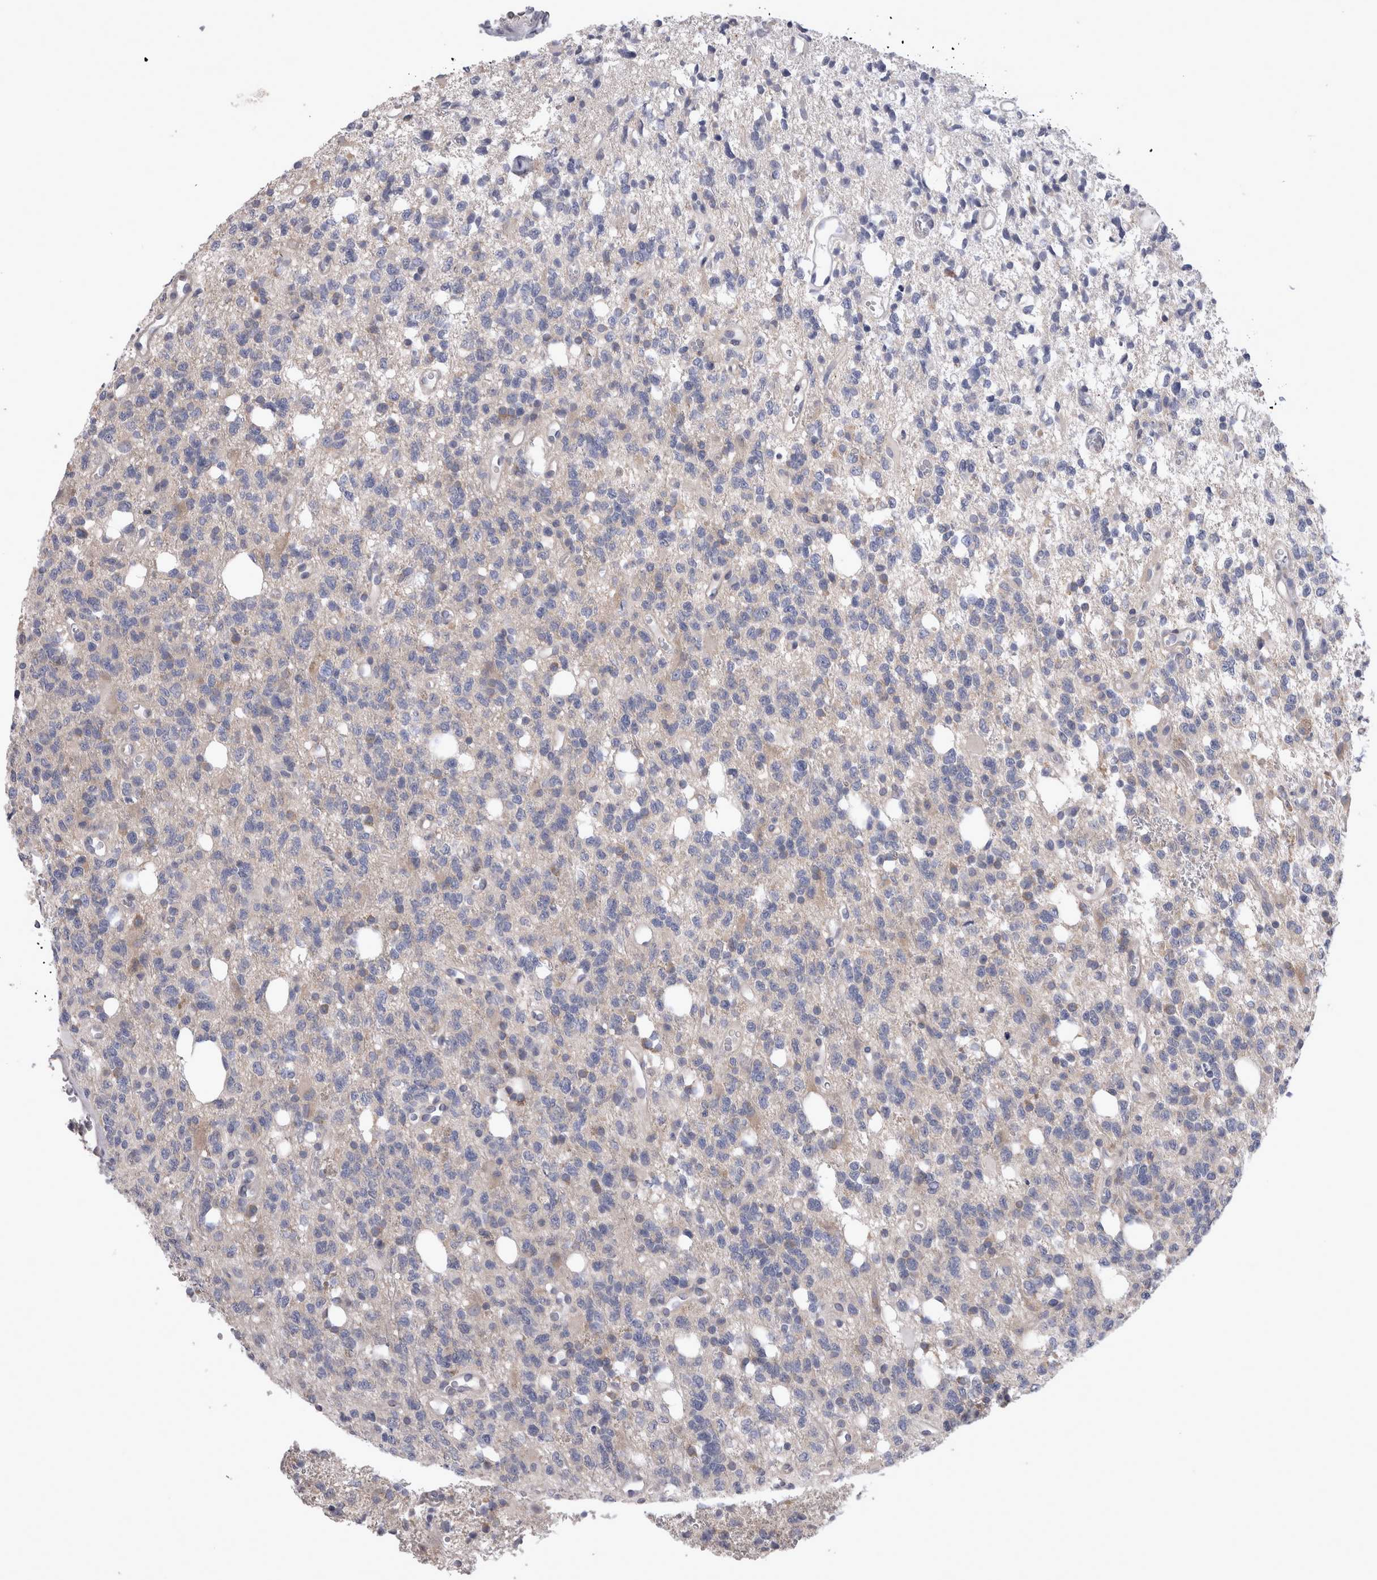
{"staining": {"intensity": "weak", "quantity": "<25%", "location": "cytoplasmic/membranous"}, "tissue": "glioma", "cell_type": "Tumor cells", "image_type": "cancer", "snomed": [{"axis": "morphology", "description": "Glioma, malignant, High grade"}, {"axis": "topography", "description": "Brain"}], "caption": "High power microscopy micrograph of an immunohistochemistry (IHC) histopathology image of high-grade glioma (malignant), revealing no significant staining in tumor cells.", "gene": "LRRC40", "patient": {"sex": "female", "age": 62}}